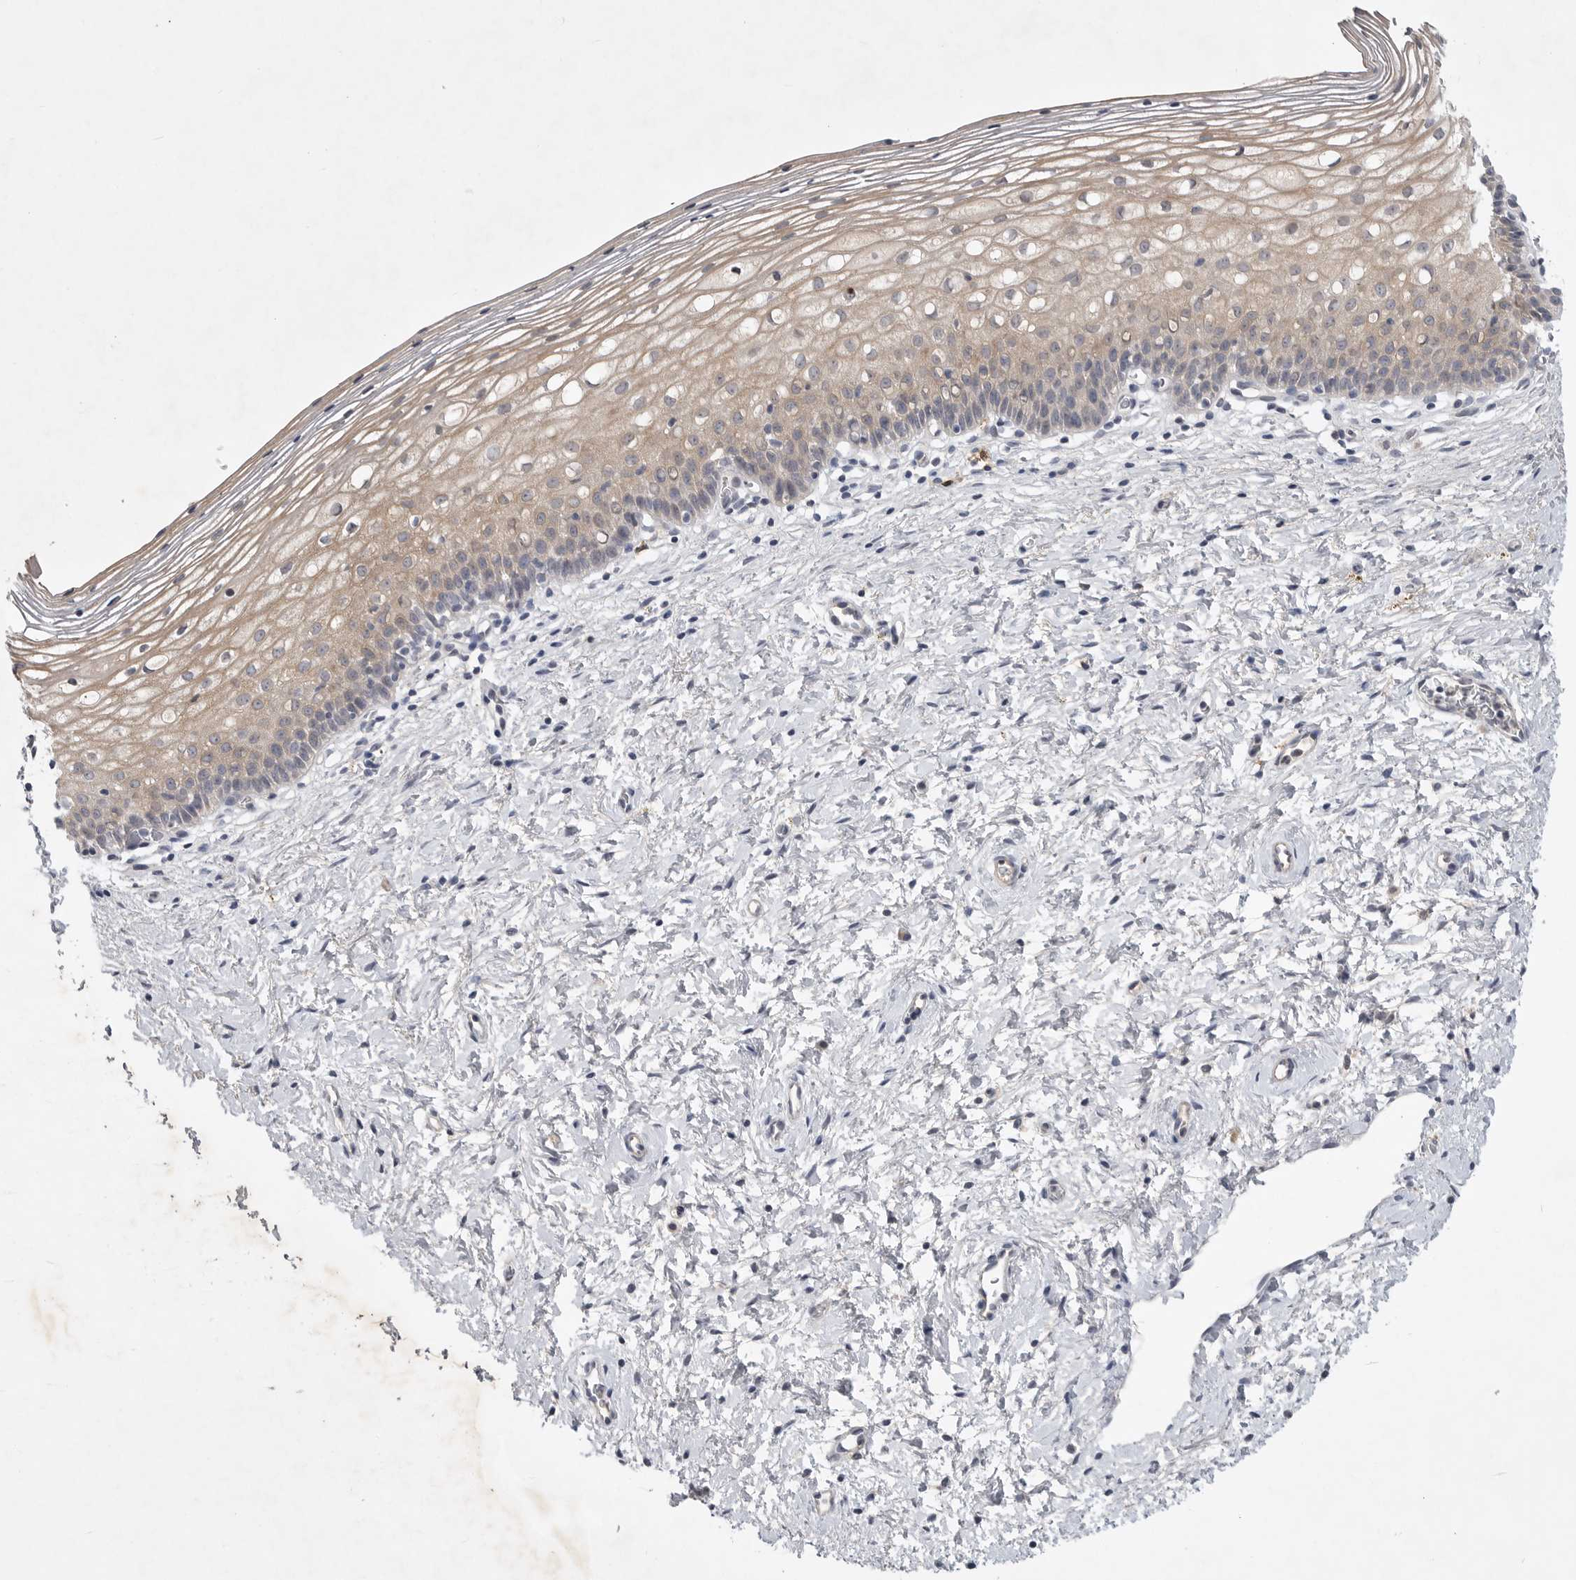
{"staining": {"intensity": "weak", "quantity": "25%-75%", "location": "cytoplasmic/membranous"}, "tissue": "cervix", "cell_type": "Squamous epithelial cells", "image_type": "normal", "snomed": [{"axis": "morphology", "description": "Normal tissue, NOS"}, {"axis": "topography", "description": "Cervix"}], "caption": "An IHC image of benign tissue is shown. Protein staining in brown labels weak cytoplasmic/membranous positivity in cervix within squamous epithelial cells. (Brightfield microscopy of DAB IHC at high magnification).", "gene": "ITGAD", "patient": {"sex": "female", "age": 72}}